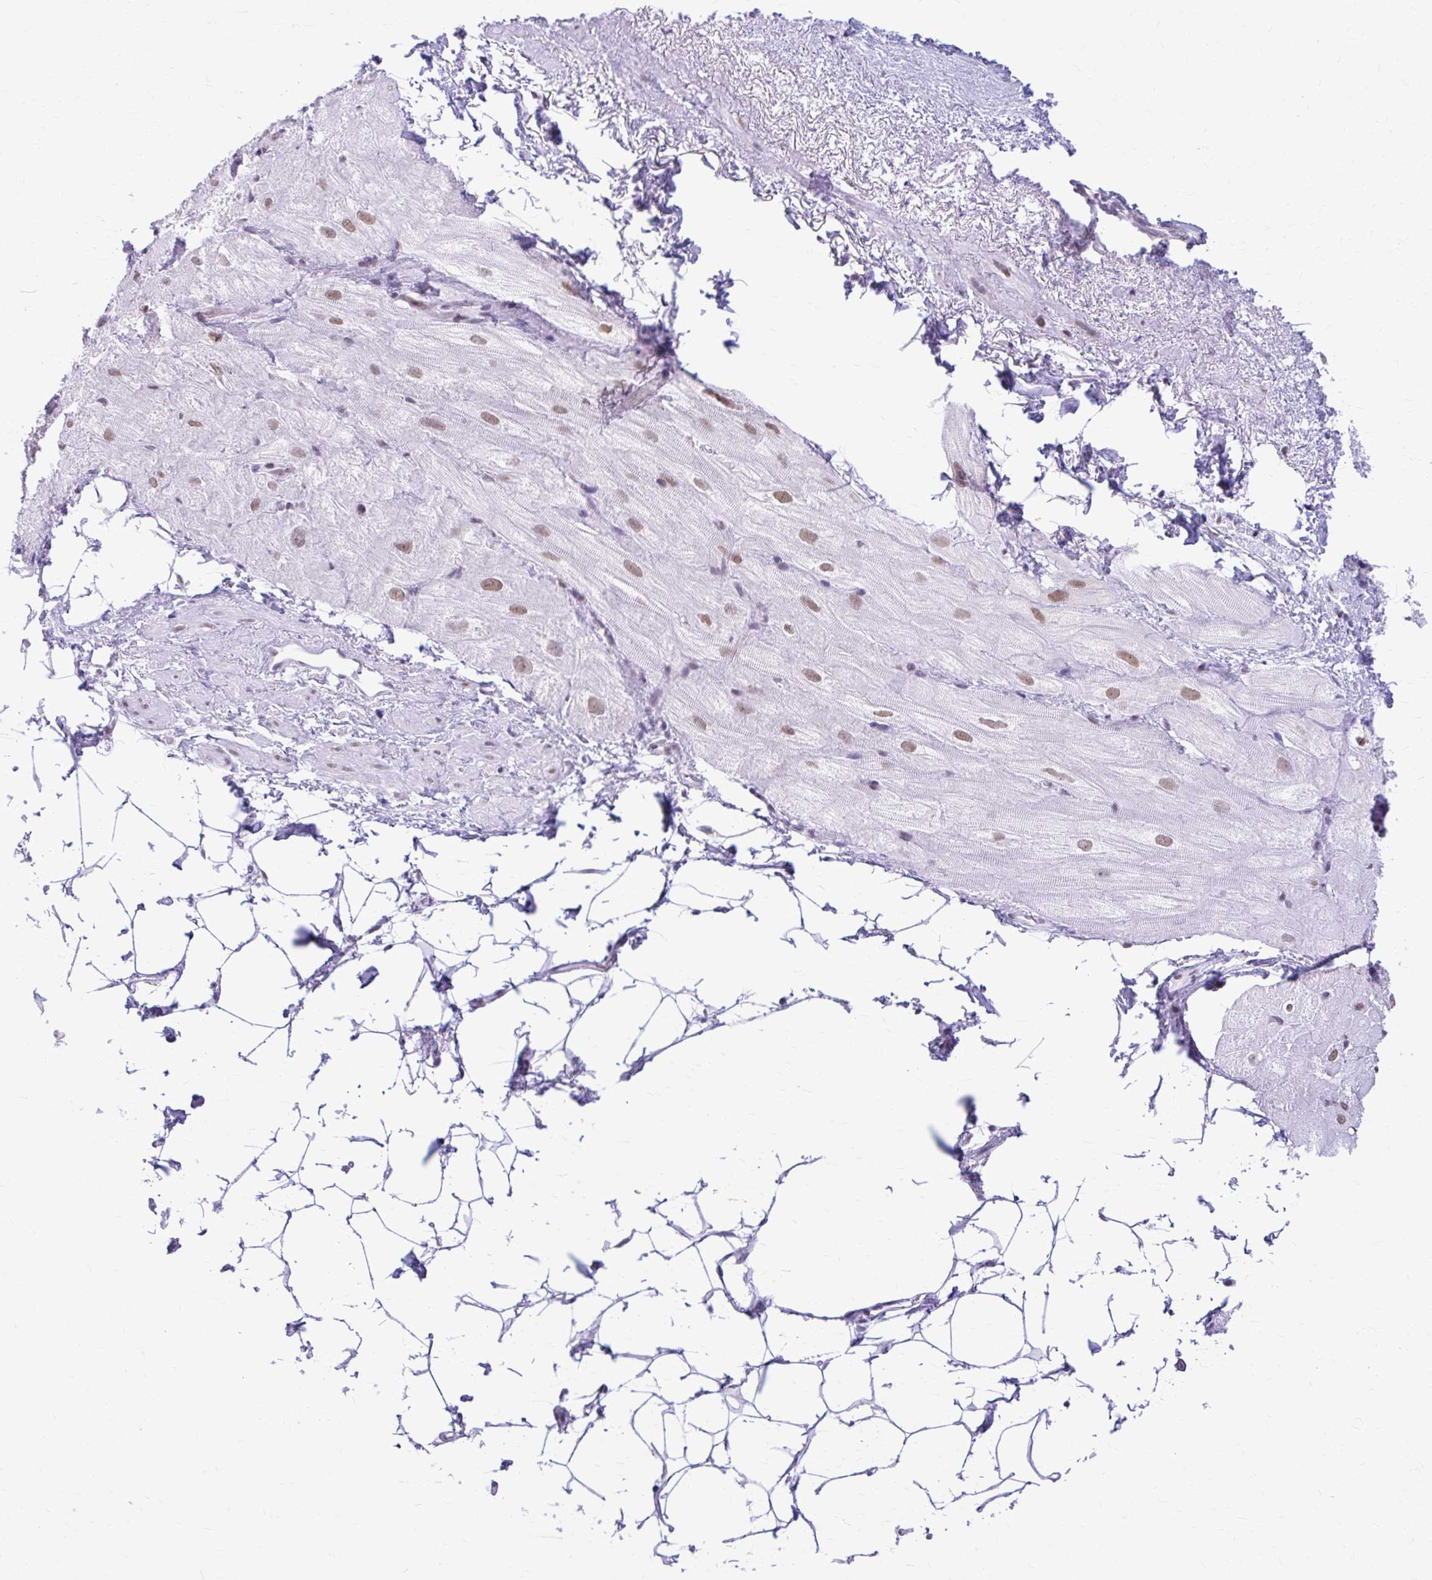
{"staining": {"intensity": "moderate", "quantity": "25%-75%", "location": "nuclear"}, "tissue": "heart muscle", "cell_type": "Cardiomyocytes", "image_type": "normal", "snomed": [{"axis": "morphology", "description": "Normal tissue, NOS"}, {"axis": "topography", "description": "Heart"}], "caption": "The histopathology image reveals immunohistochemical staining of benign heart muscle. There is moderate nuclear positivity is present in approximately 25%-75% of cardiomyocytes. (DAB IHC, brown staining for protein, blue staining for nuclei).", "gene": "PABIR1", "patient": {"sex": "male", "age": 62}}